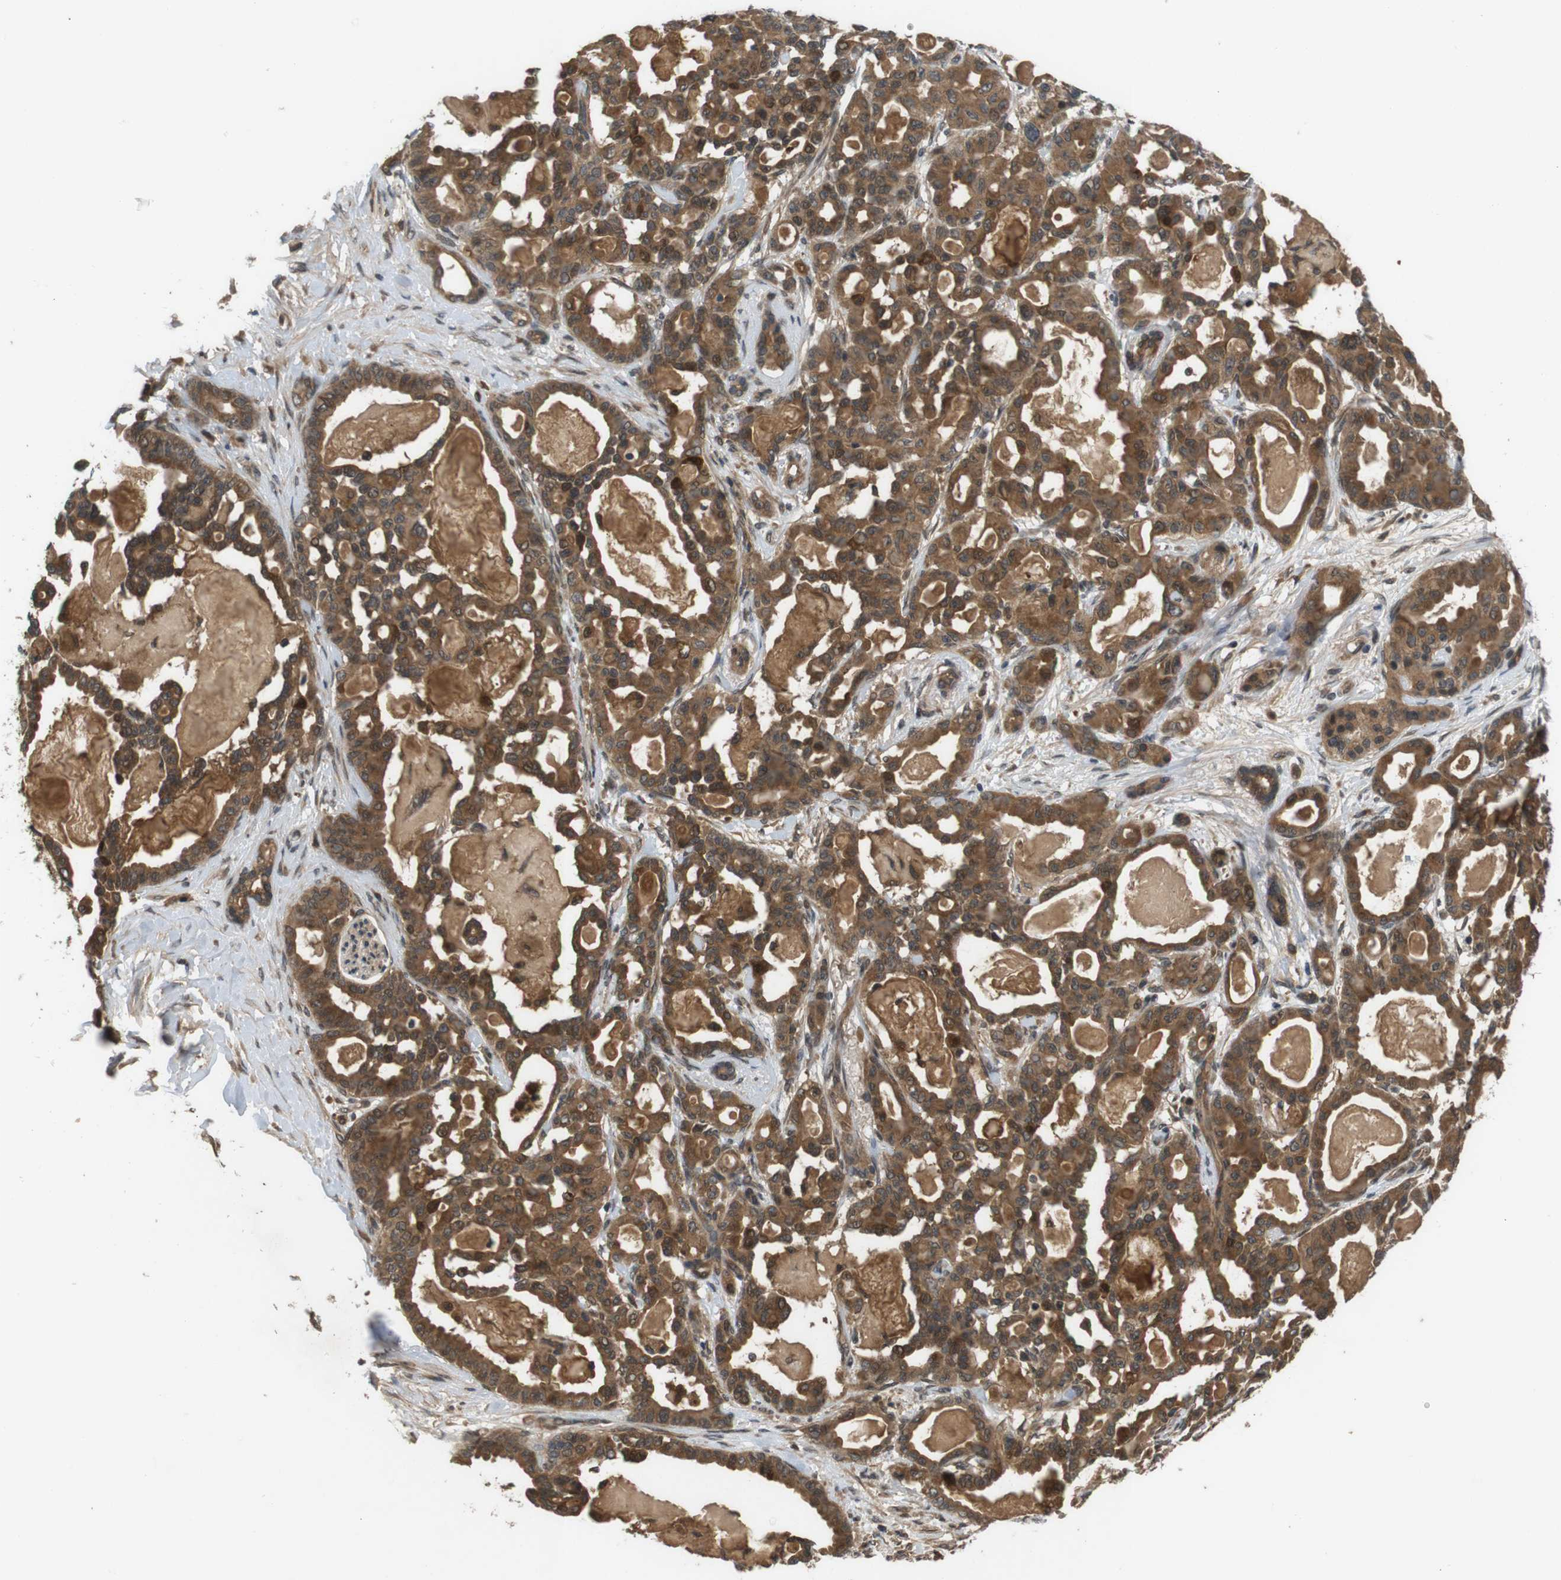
{"staining": {"intensity": "moderate", "quantity": ">75%", "location": "cytoplasmic/membranous"}, "tissue": "pancreatic cancer", "cell_type": "Tumor cells", "image_type": "cancer", "snomed": [{"axis": "morphology", "description": "Adenocarcinoma, NOS"}, {"axis": "topography", "description": "Pancreas"}], "caption": "The immunohistochemical stain highlights moderate cytoplasmic/membranous expression in tumor cells of adenocarcinoma (pancreatic) tissue.", "gene": "NFKBIE", "patient": {"sex": "male", "age": 63}}